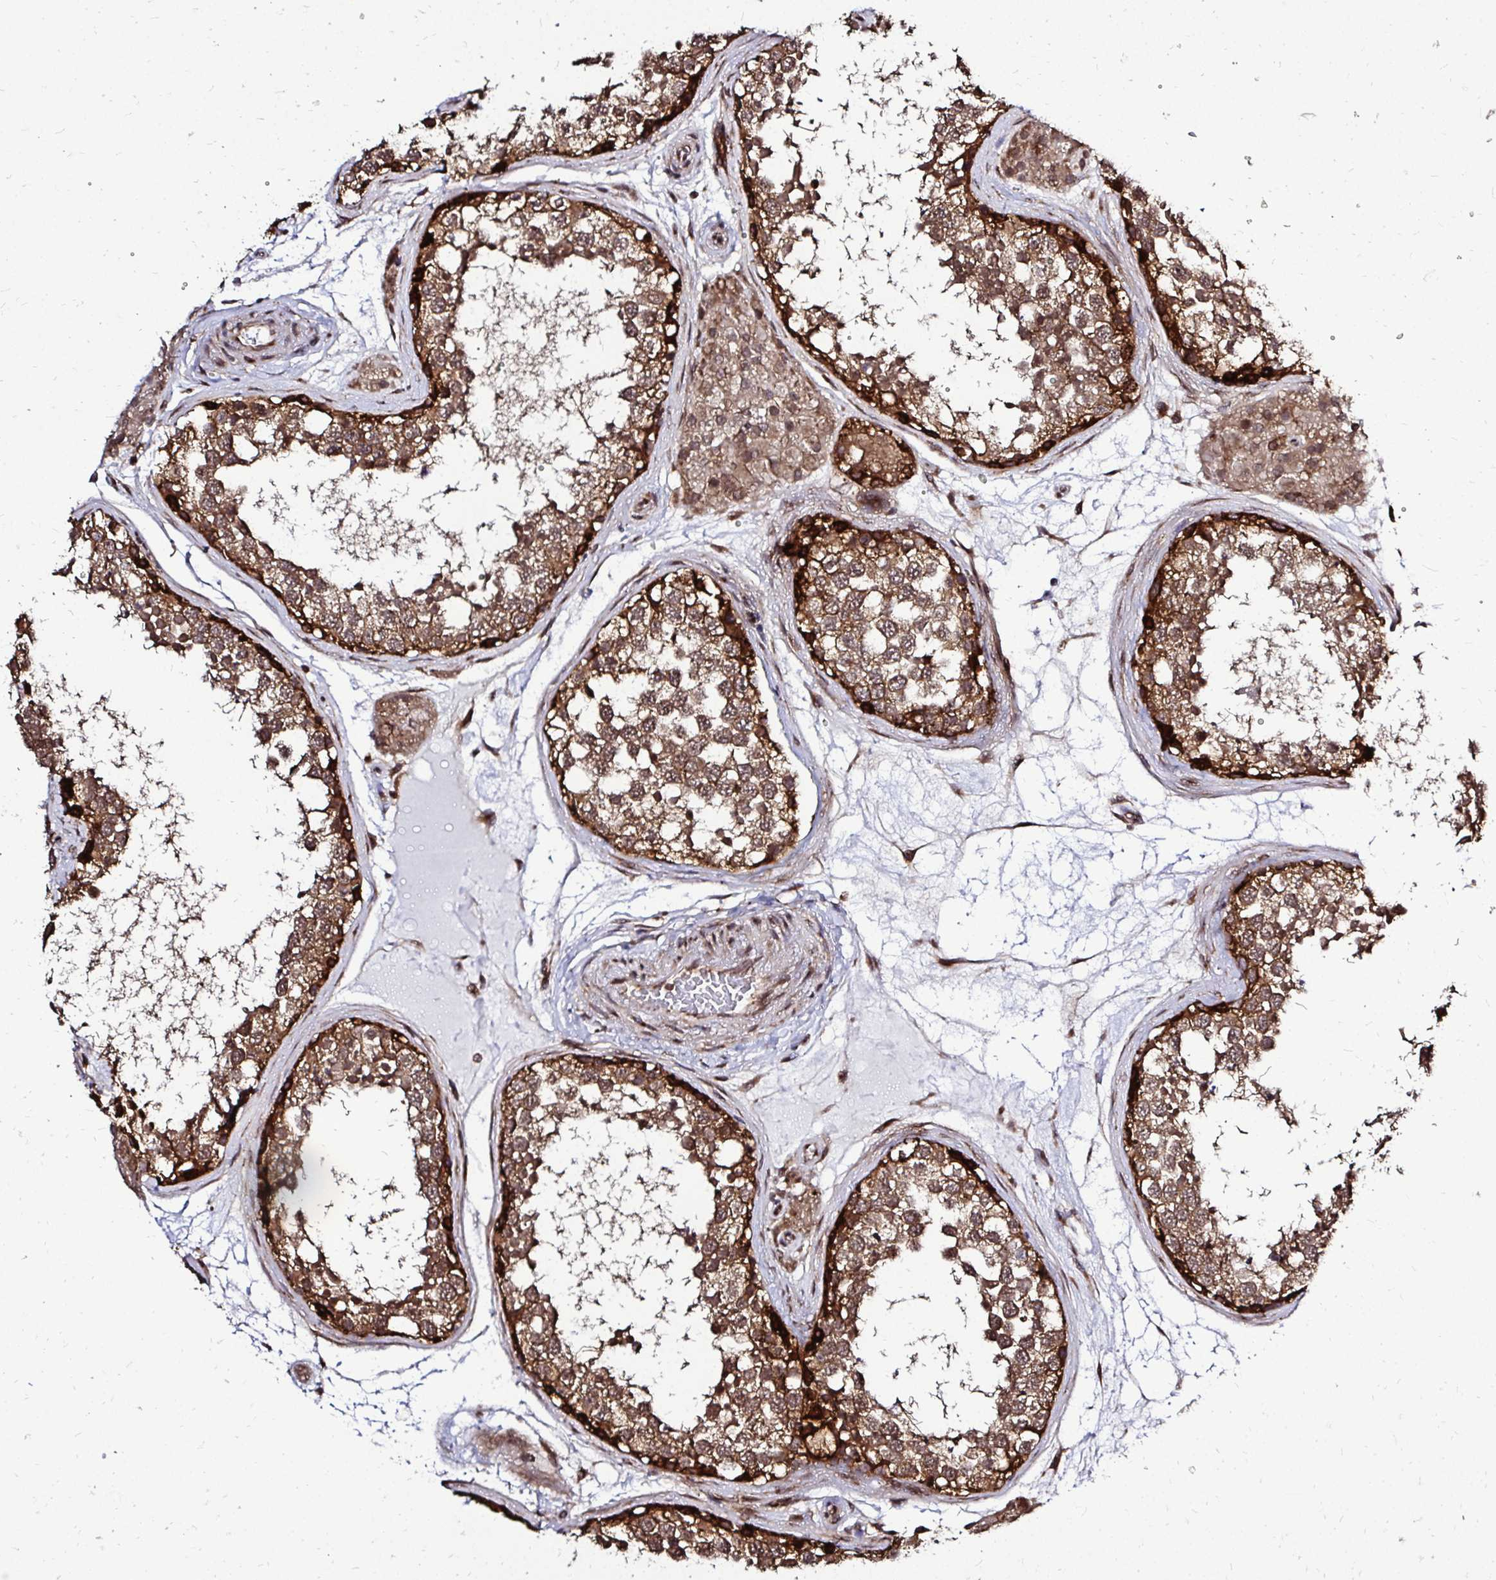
{"staining": {"intensity": "strong", "quantity": ">75%", "location": "cytoplasmic/membranous,nuclear"}, "tissue": "testis", "cell_type": "Cells in seminiferous ducts", "image_type": "normal", "snomed": [{"axis": "morphology", "description": "Normal tissue, NOS"}, {"axis": "morphology", "description": "Seminoma, NOS"}, {"axis": "topography", "description": "Testis"}], "caption": "Unremarkable testis displays strong cytoplasmic/membranous,nuclear expression in approximately >75% of cells in seminiferous ducts, visualized by immunohistochemistry.", "gene": "FMR1", "patient": {"sex": "male", "age": 65}}